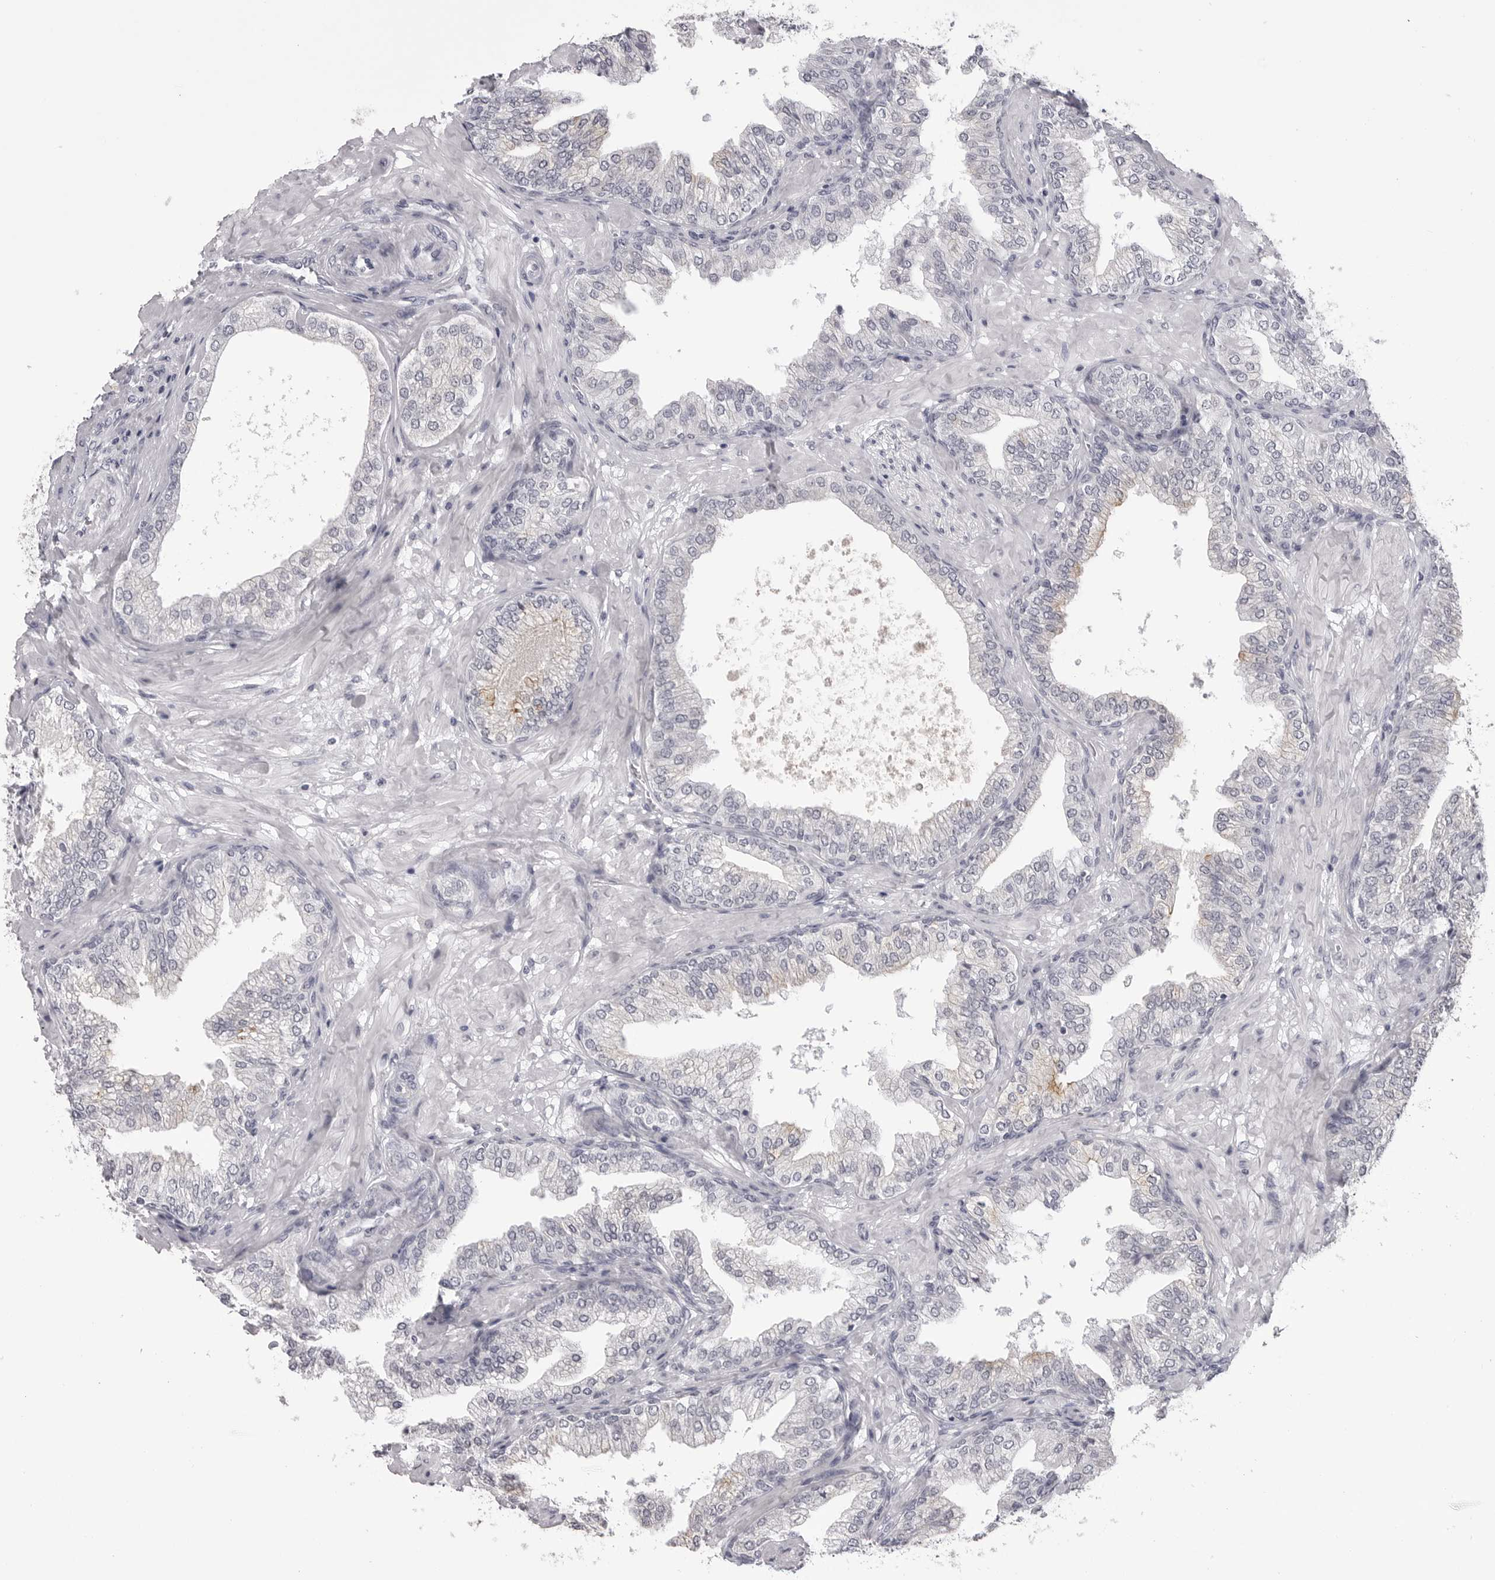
{"staining": {"intensity": "negative", "quantity": "none", "location": "none"}, "tissue": "prostate cancer", "cell_type": "Tumor cells", "image_type": "cancer", "snomed": [{"axis": "morphology", "description": "Adenocarcinoma, High grade"}, {"axis": "topography", "description": "Prostate"}], "caption": "Tumor cells are negative for protein expression in human adenocarcinoma (high-grade) (prostate).", "gene": "GPN2", "patient": {"sex": "male", "age": 59}}